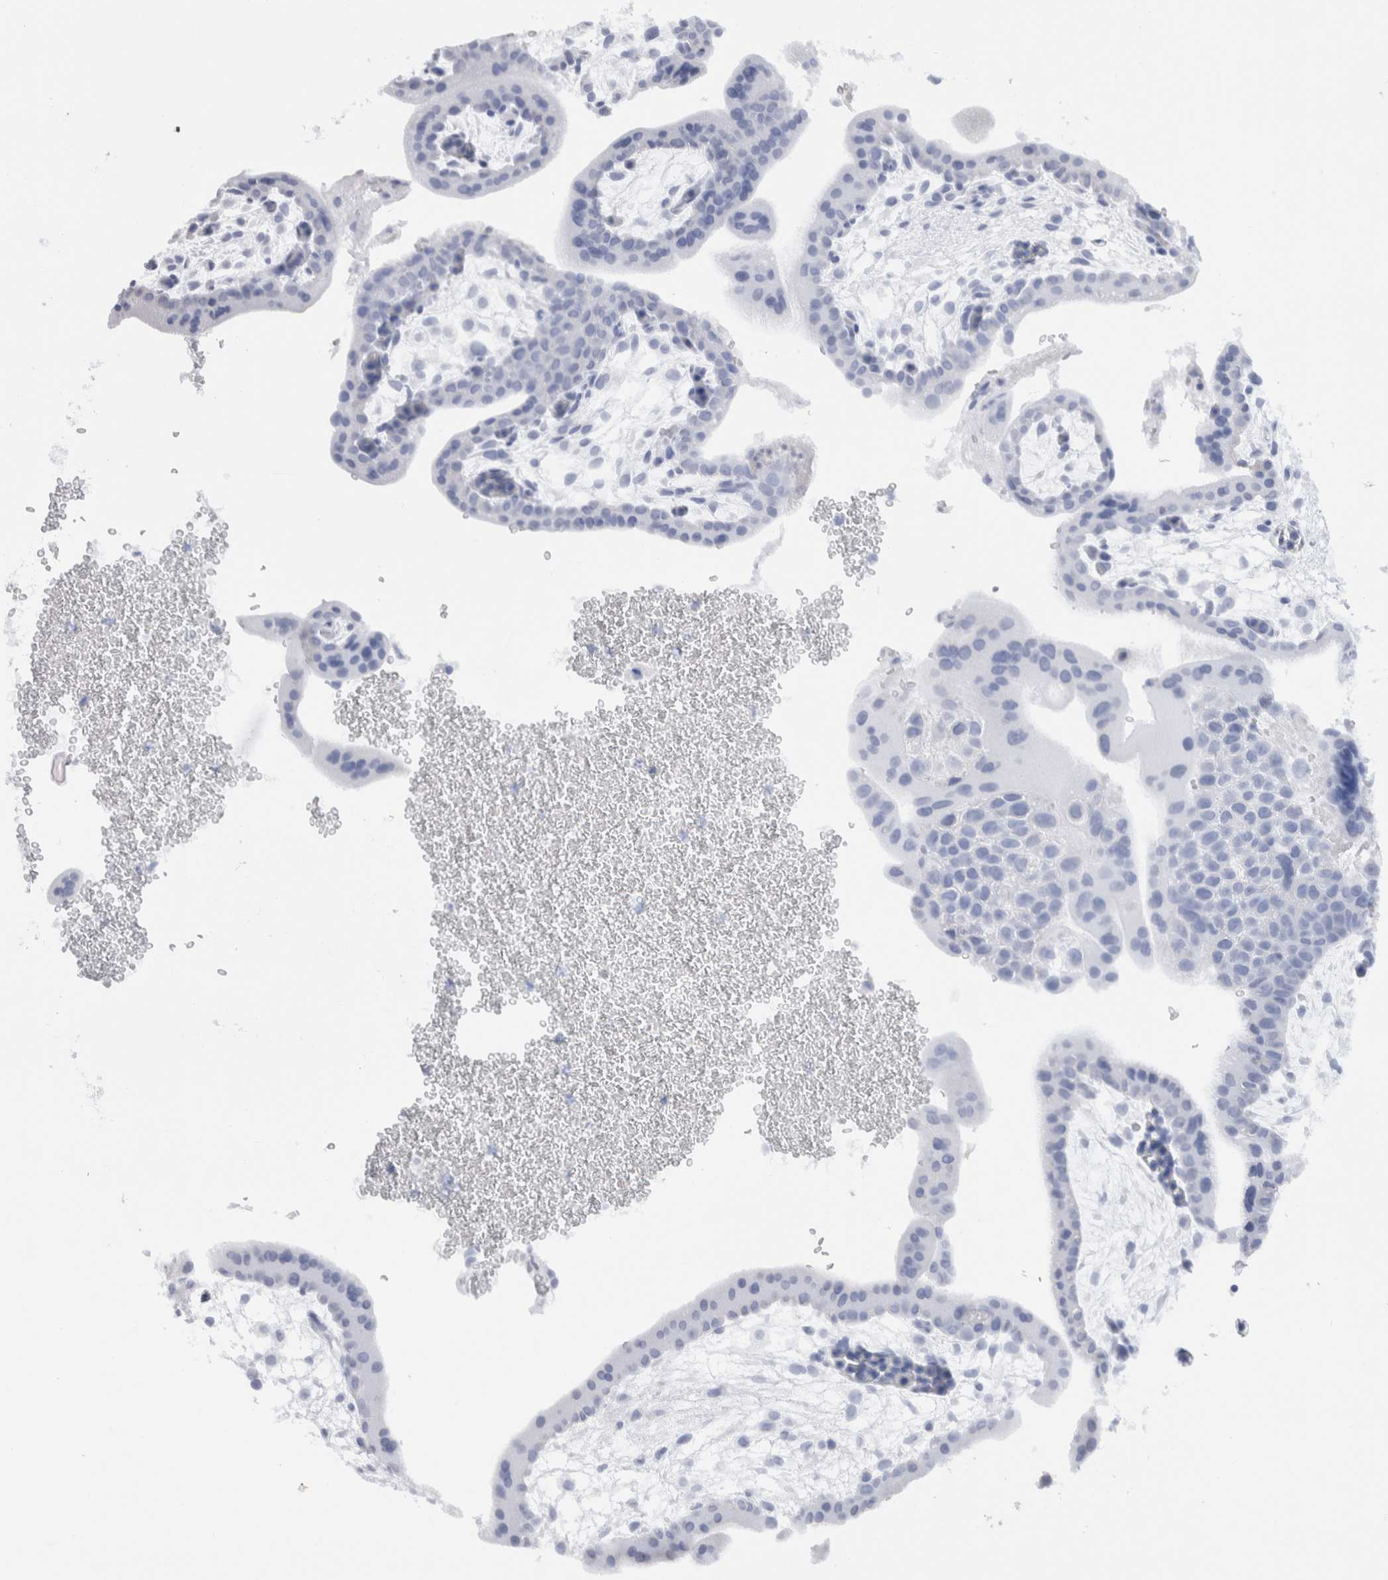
{"staining": {"intensity": "negative", "quantity": "none", "location": "none"}, "tissue": "placenta", "cell_type": "Trophoblastic cells", "image_type": "normal", "snomed": [{"axis": "morphology", "description": "Normal tissue, NOS"}, {"axis": "topography", "description": "Placenta"}], "caption": "DAB (3,3'-diaminobenzidine) immunohistochemical staining of unremarkable human placenta exhibits no significant positivity in trophoblastic cells.", "gene": "METRNL", "patient": {"sex": "female", "age": 35}}